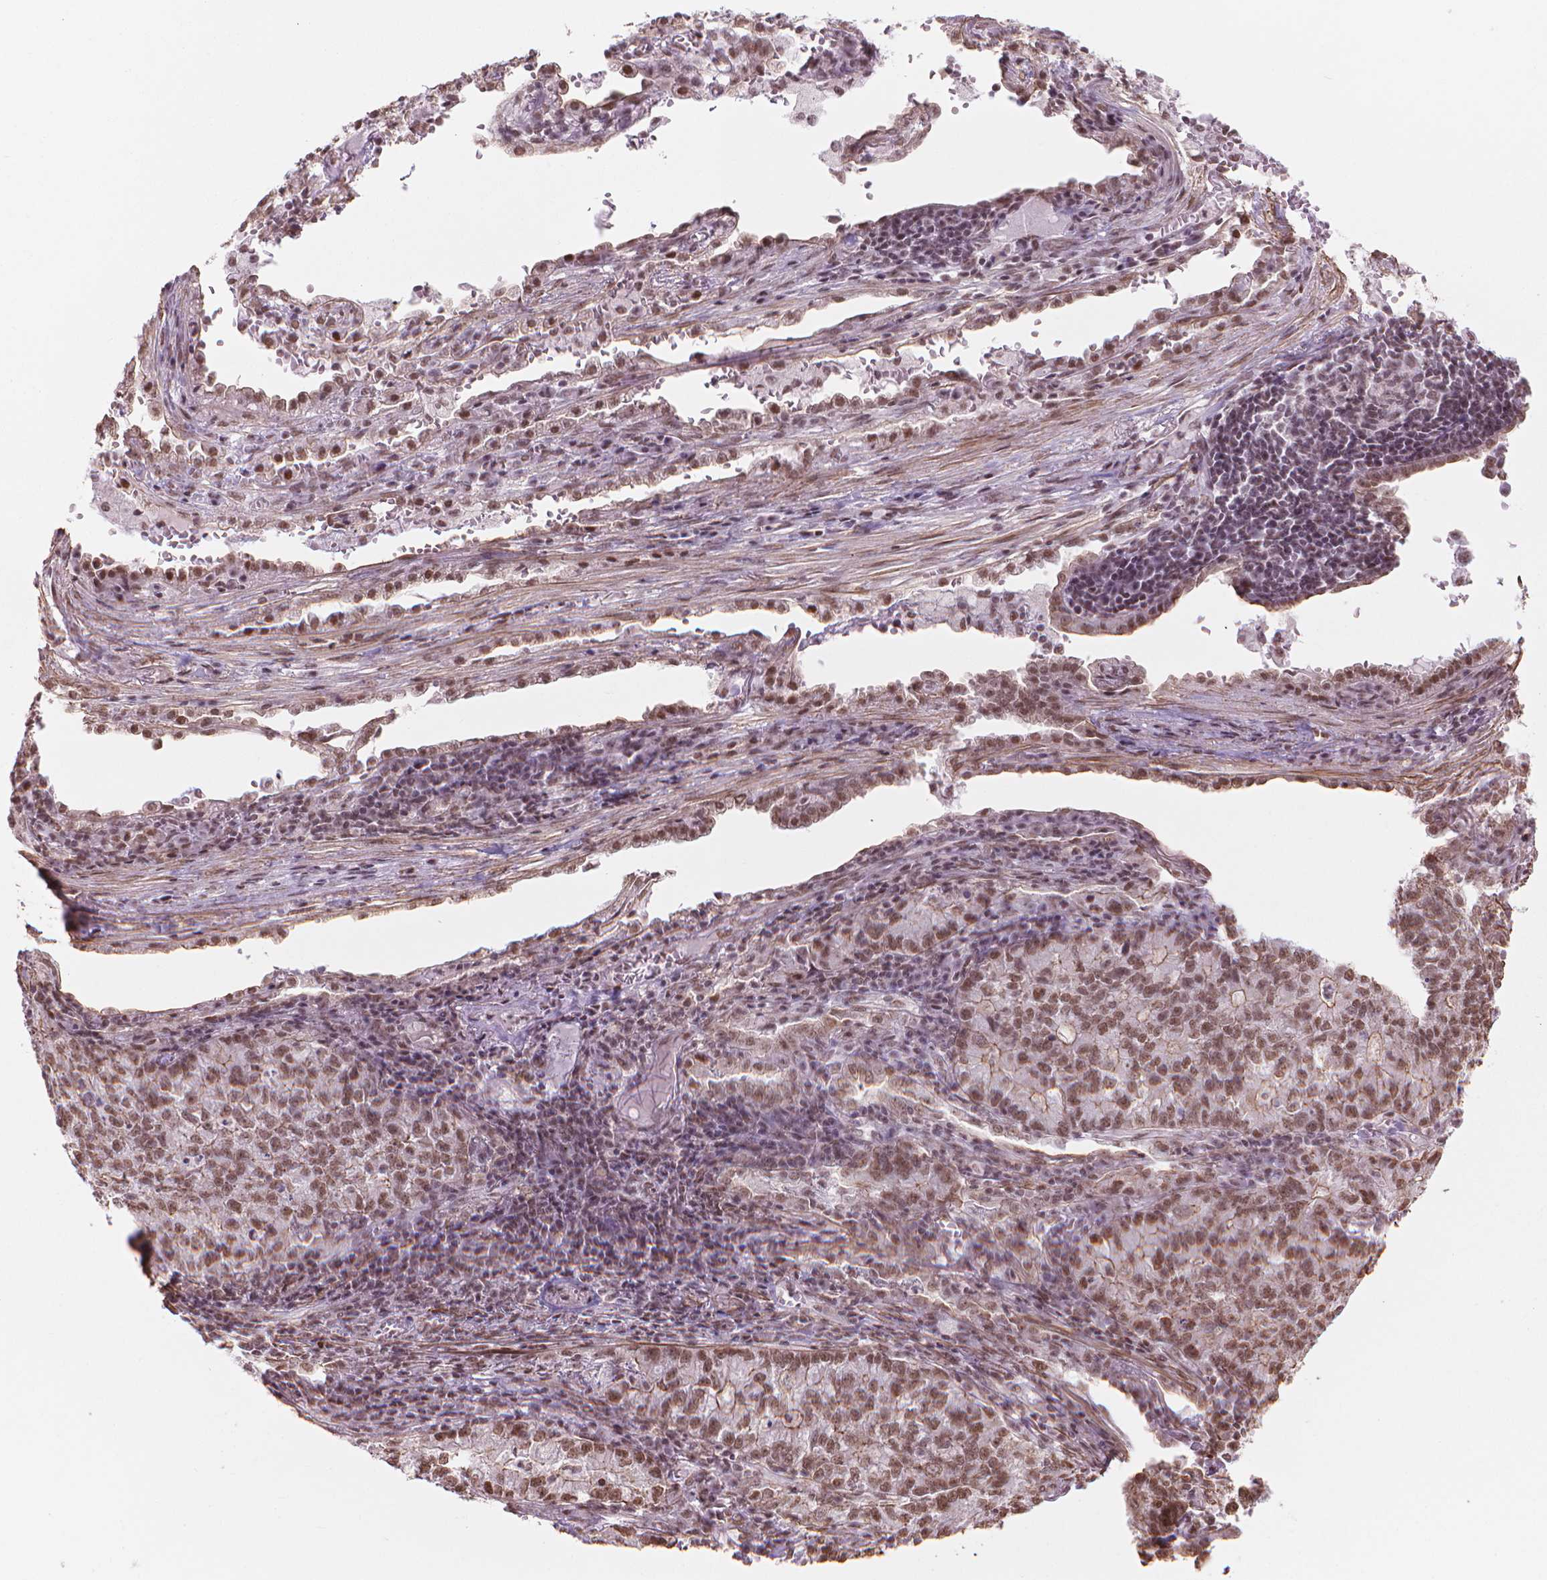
{"staining": {"intensity": "moderate", "quantity": ">75%", "location": "cytoplasmic/membranous,nuclear"}, "tissue": "lung cancer", "cell_type": "Tumor cells", "image_type": "cancer", "snomed": [{"axis": "morphology", "description": "Adenocarcinoma, NOS"}, {"axis": "topography", "description": "Lung"}], "caption": "This is a photomicrograph of immunohistochemistry staining of adenocarcinoma (lung), which shows moderate expression in the cytoplasmic/membranous and nuclear of tumor cells.", "gene": "HOXD4", "patient": {"sex": "male", "age": 57}}